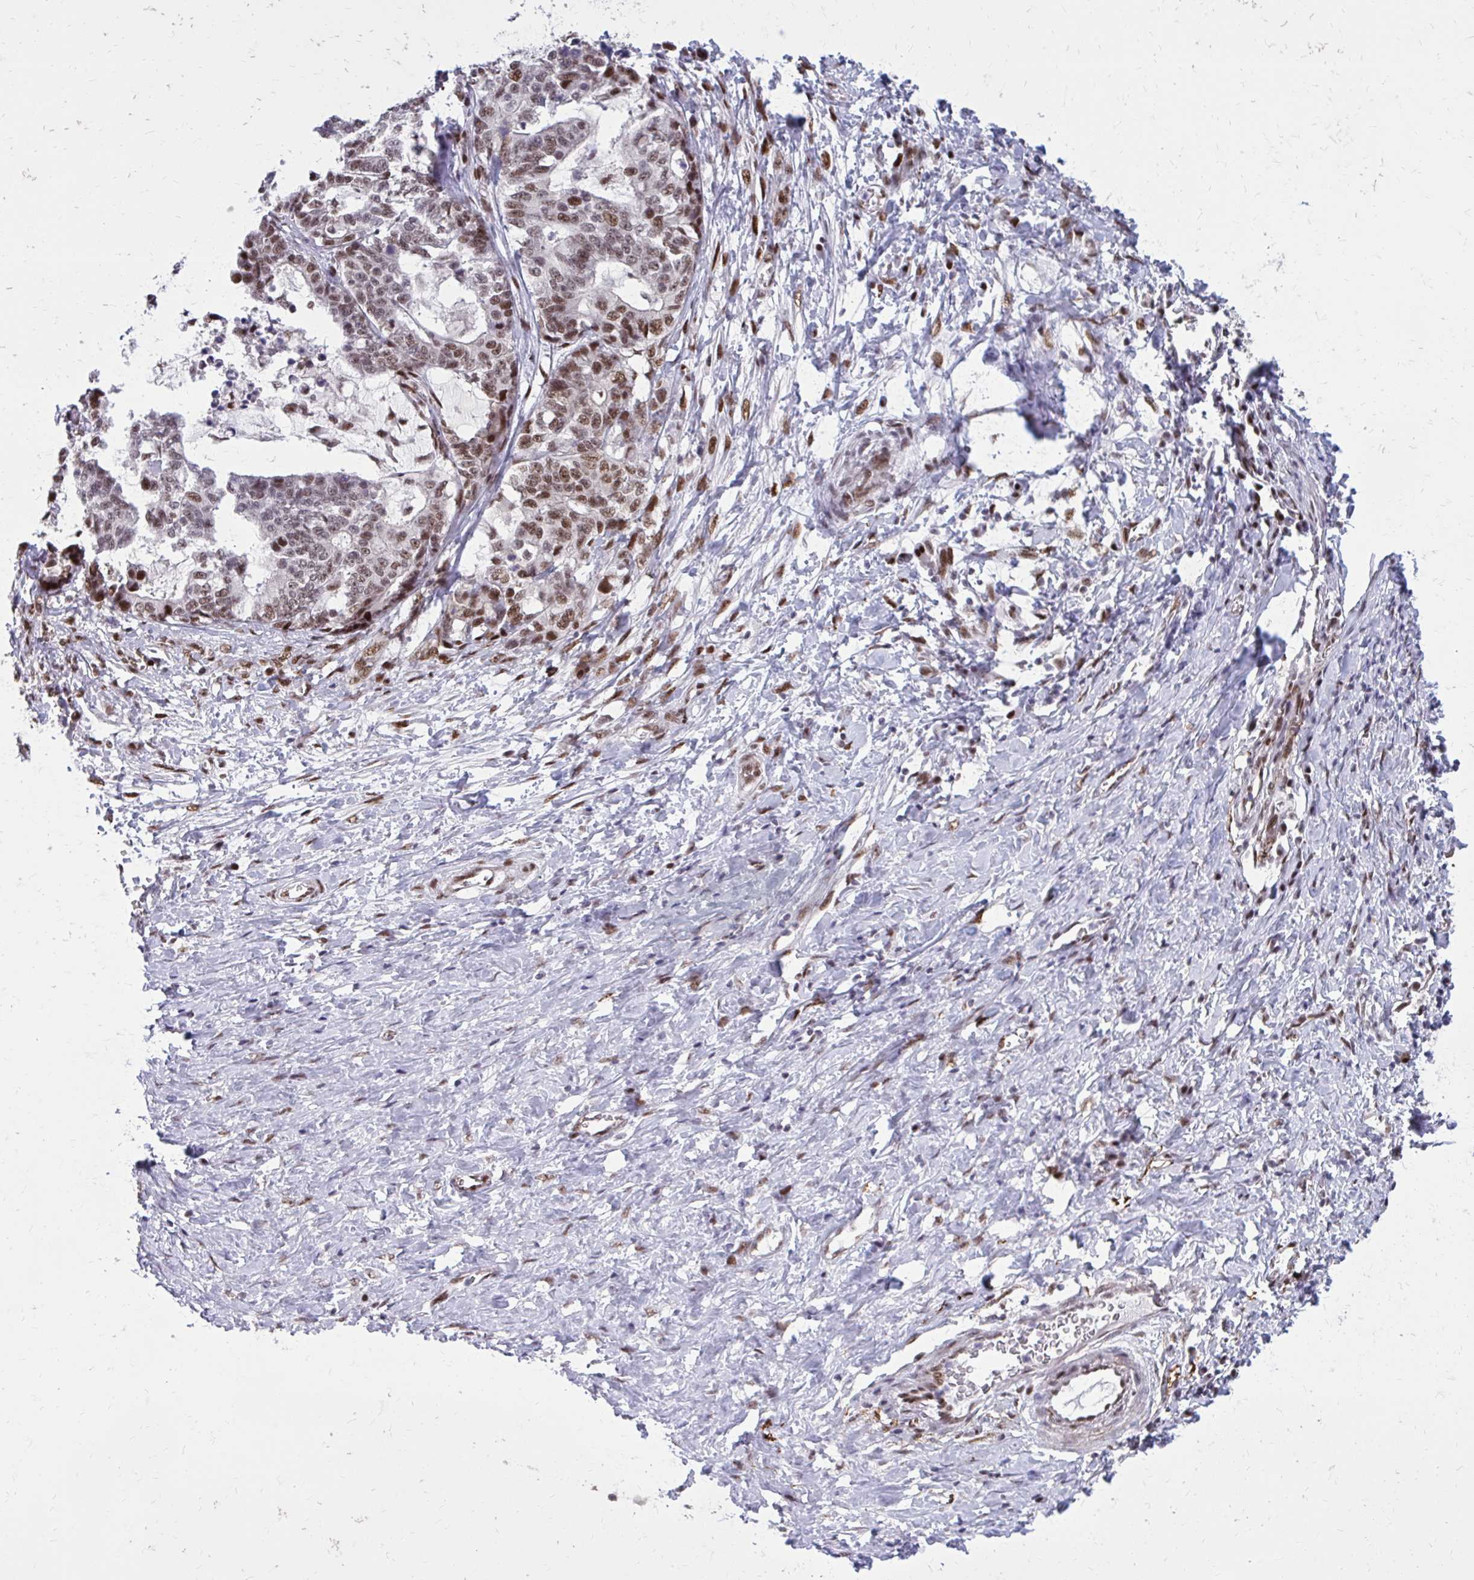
{"staining": {"intensity": "moderate", "quantity": ">75%", "location": "nuclear"}, "tissue": "stomach cancer", "cell_type": "Tumor cells", "image_type": "cancer", "snomed": [{"axis": "morphology", "description": "Normal tissue, NOS"}, {"axis": "morphology", "description": "Adenocarcinoma, NOS"}, {"axis": "topography", "description": "Stomach"}], "caption": "Brown immunohistochemical staining in stomach cancer (adenocarcinoma) exhibits moderate nuclear positivity in approximately >75% of tumor cells.", "gene": "PSME4", "patient": {"sex": "female", "age": 64}}